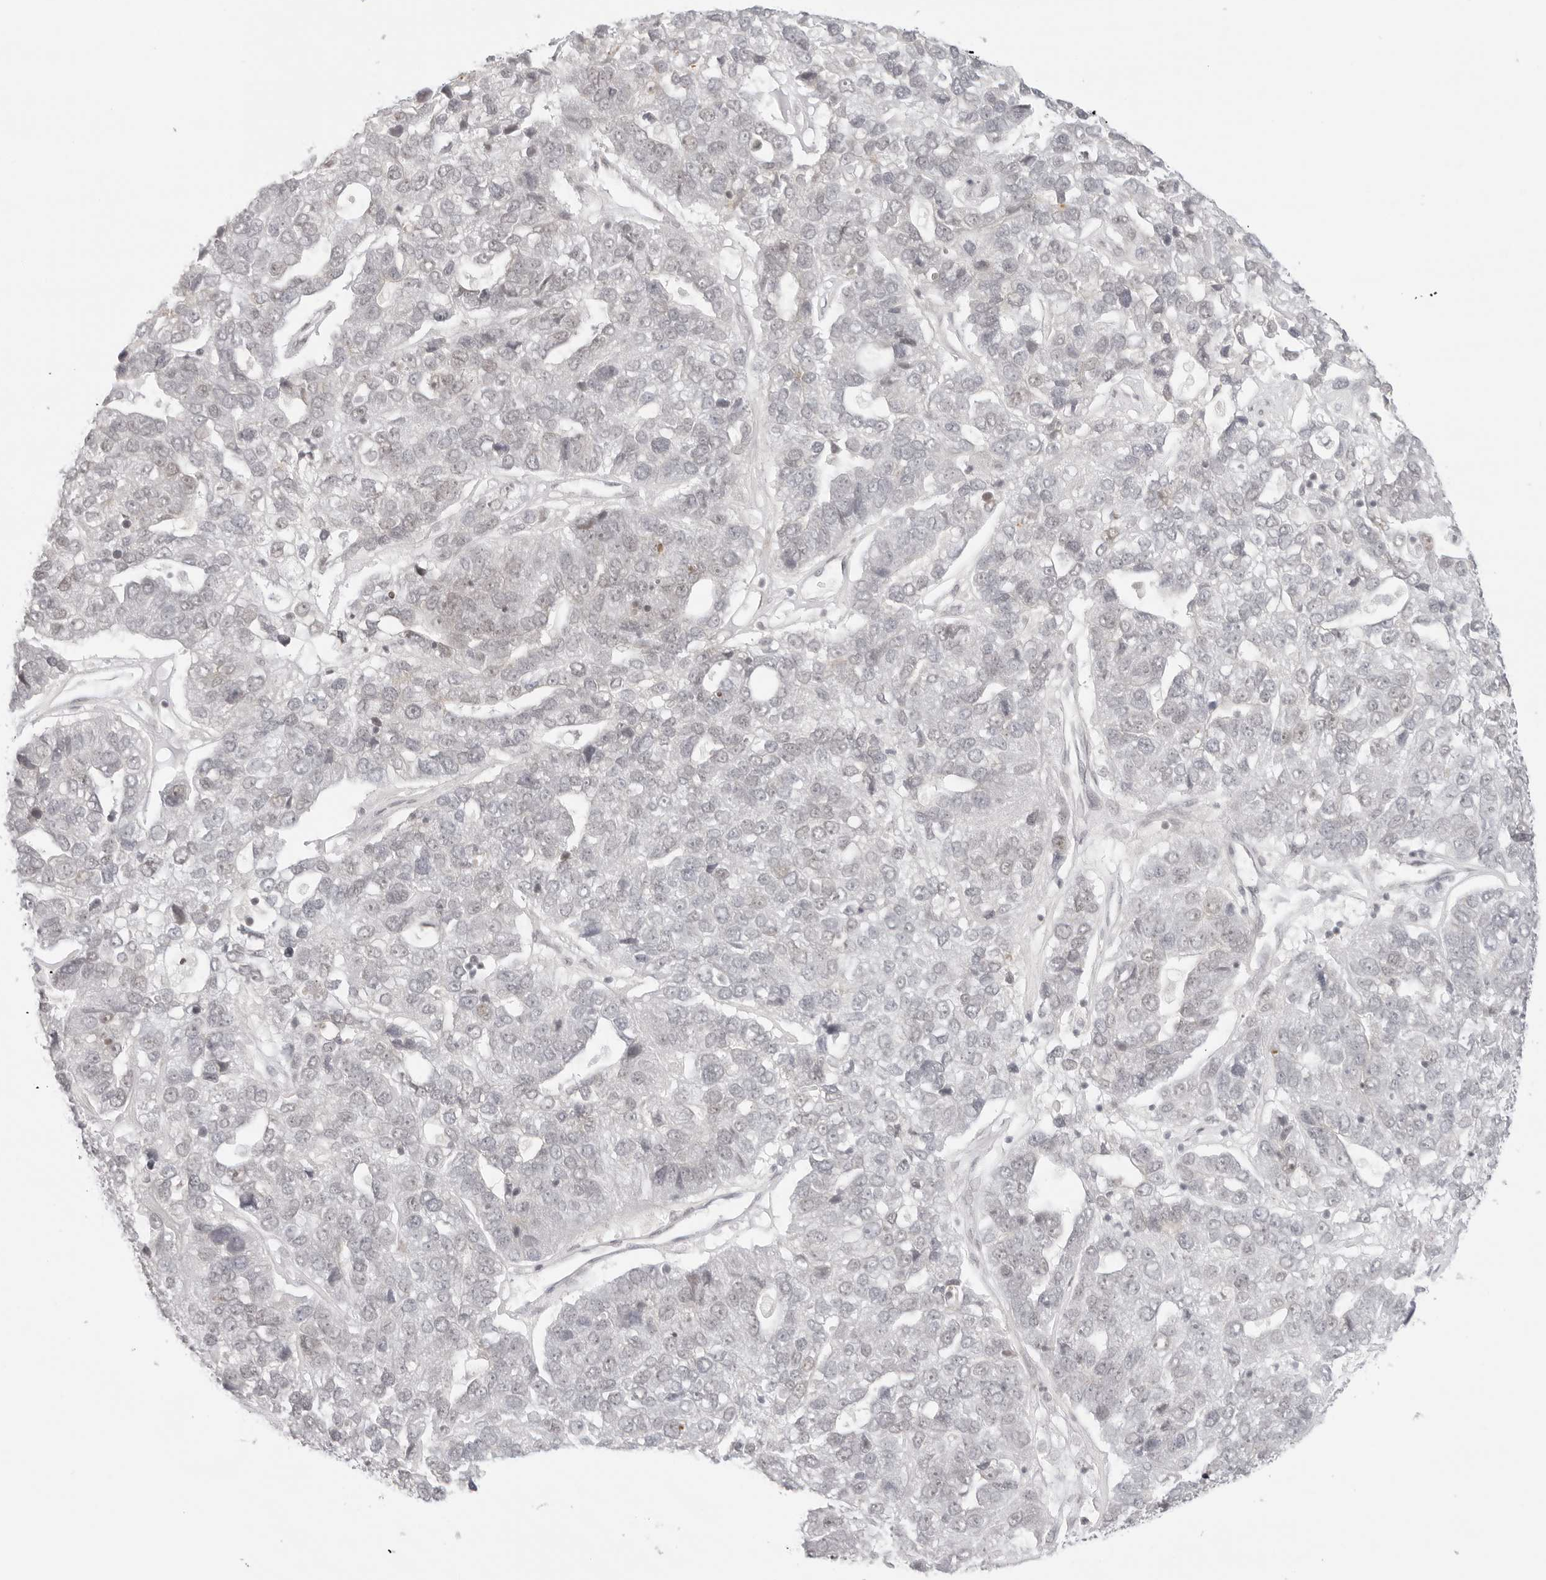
{"staining": {"intensity": "negative", "quantity": "none", "location": "none"}, "tissue": "pancreatic cancer", "cell_type": "Tumor cells", "image_type": "cancer", "snomed": [{"axis": "morphology", "description": "Adenocarcinoma, NOS"}, {"axis": "topography", "description": "Pancreas"}], "caption": "IHC micrograph of pancreatic cancer stained for a protein (brown), which demonstrates no staining in tumor cells.", "gene": "TCIM", "patient": {"sex": "female", "age": 61}}